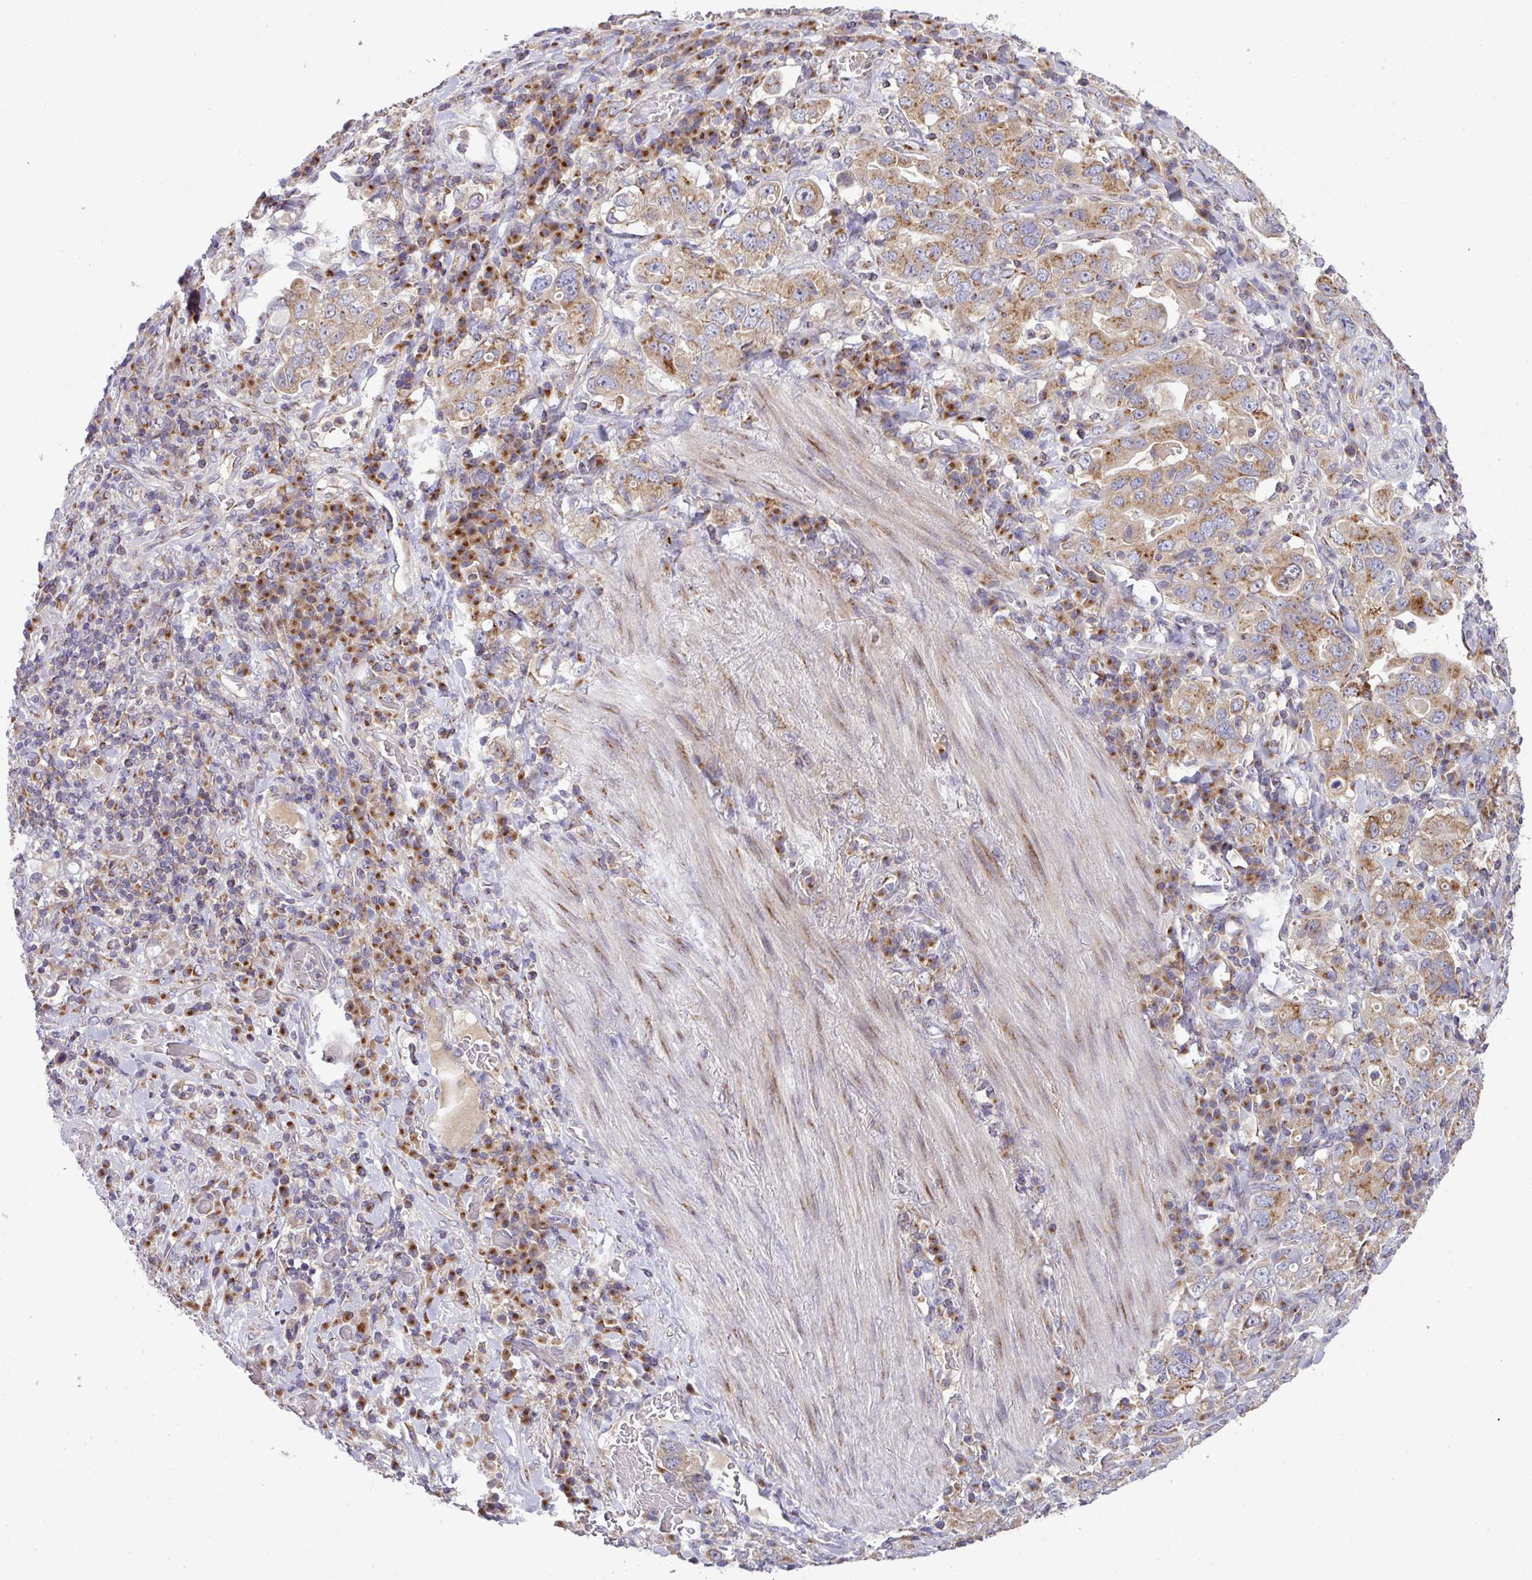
{"staining": {"intensity": "moderate", "quantity": "25%-75%", "location": "cytoplasmic/membranous"}, "tissue": "stomach cancer", "cell_type": "Tumor cells", "image_type": "cancer", "snomed": [{"axis": "morphology", "description": "Adenocarcinoma, NOS"}, {"axis": "topography", "description": "Stomach, upper"}, {"axis": "topography", "description": "Stomach"}], "caption": "A brown stain shows moderate cytoplasmic/membranous expression of a protein in adenocarcinoma (stomach) tumor cells.", "gene": "VTI1A", "patient": {"sex": "male", "age": 62}}